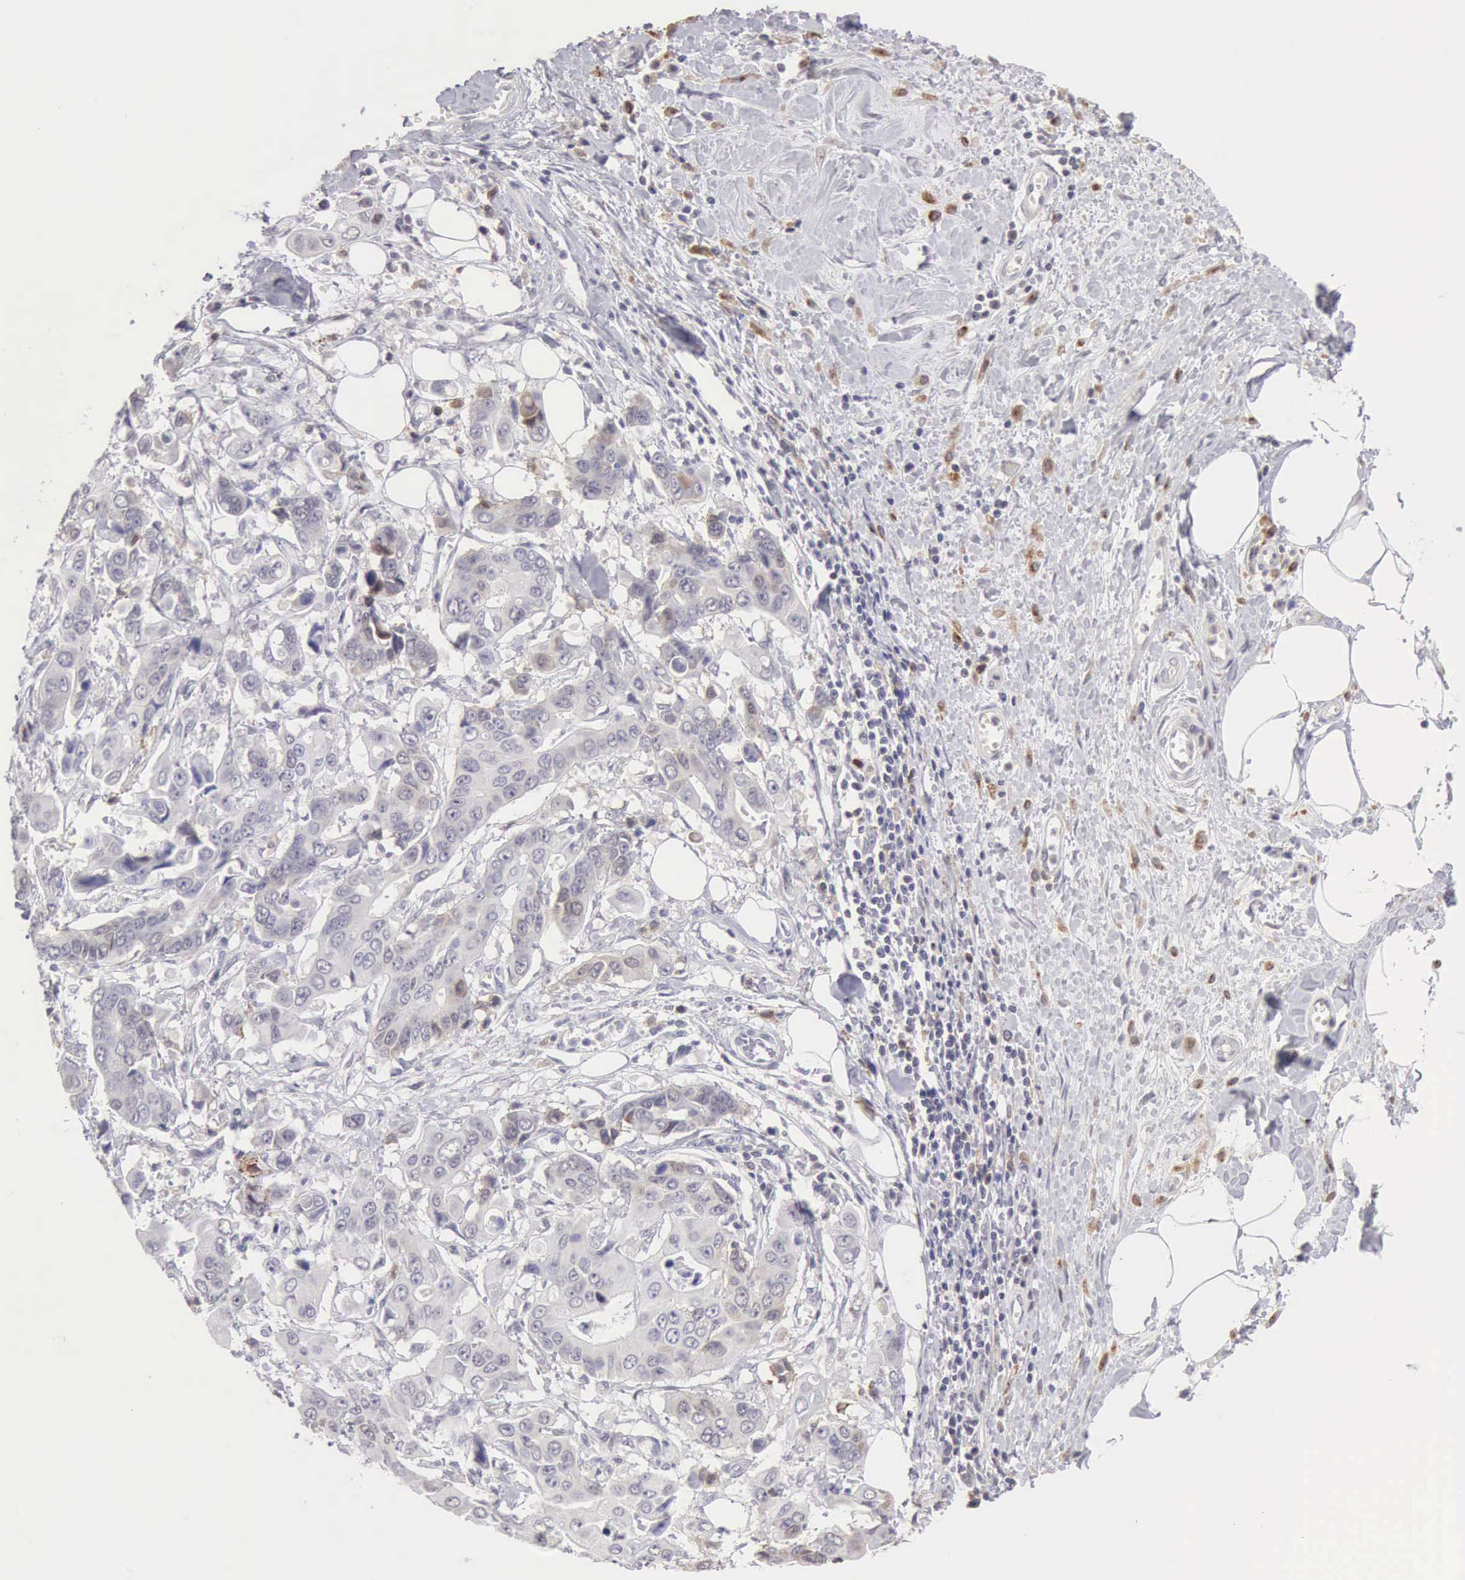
{"staining": {"intensity": "negative", "quantity": "none", "location": "none"}, "tissue": "stomach cancer", "cell_type": "Tumor cells", "image_type": "cancer", "snomed": [{"axis": "morphology", "description": "Adenocarcinoma, NOS"}, {"axis": "topography", "description": "Stomach, upper"}], "caption": "DAB immunohistochemical staining of human adenocarcinoma (stomach) exhibits no significant expression in tumor cells.", "gene": "RNASE1", "patient": {"sex": "male", "age": 80}}